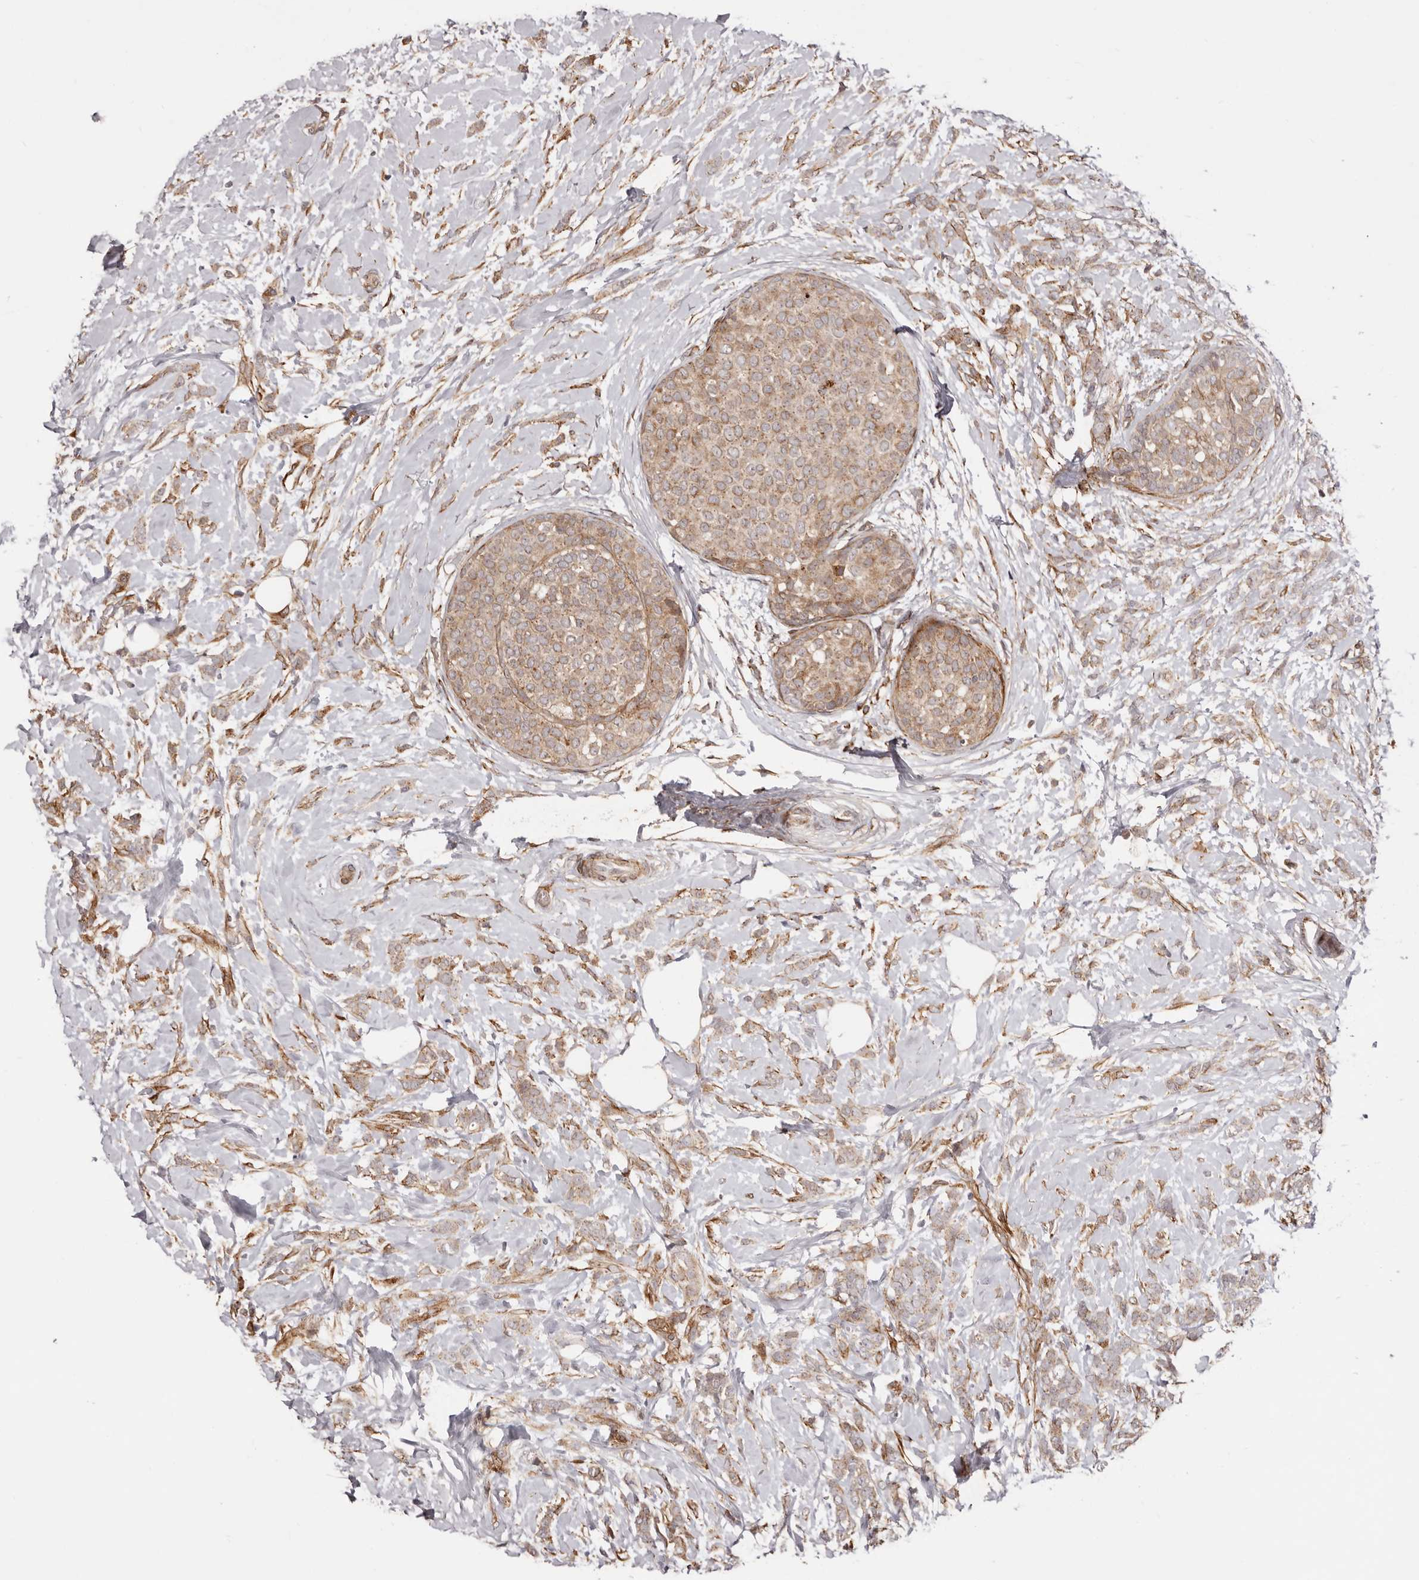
{"staining": {"intensity": "moderate", "quantity": ">75%", "location": "cytoplasmic/membranous"}, "tissue": "breast cancer", "cell_type": "Tumor cells", "image_type": "cancer", "snomed": [{"axis": "morphology", "description": "Lobular carcinoma, in situ"}, {"axis": "morphology", "description": "Lobular carcinoma"}, {"axis": "topography", "description": "Breast"}], "caption": "Moderate cytoplasmic/membranous expression for a protein is appreciated in about >75% of tumor cells of breast cancer (lobular carcinoma in situ) using immunohistochemistry (IHC).", "gene": "MICAL2", "patient": {"sex": "female", "age": 41}}